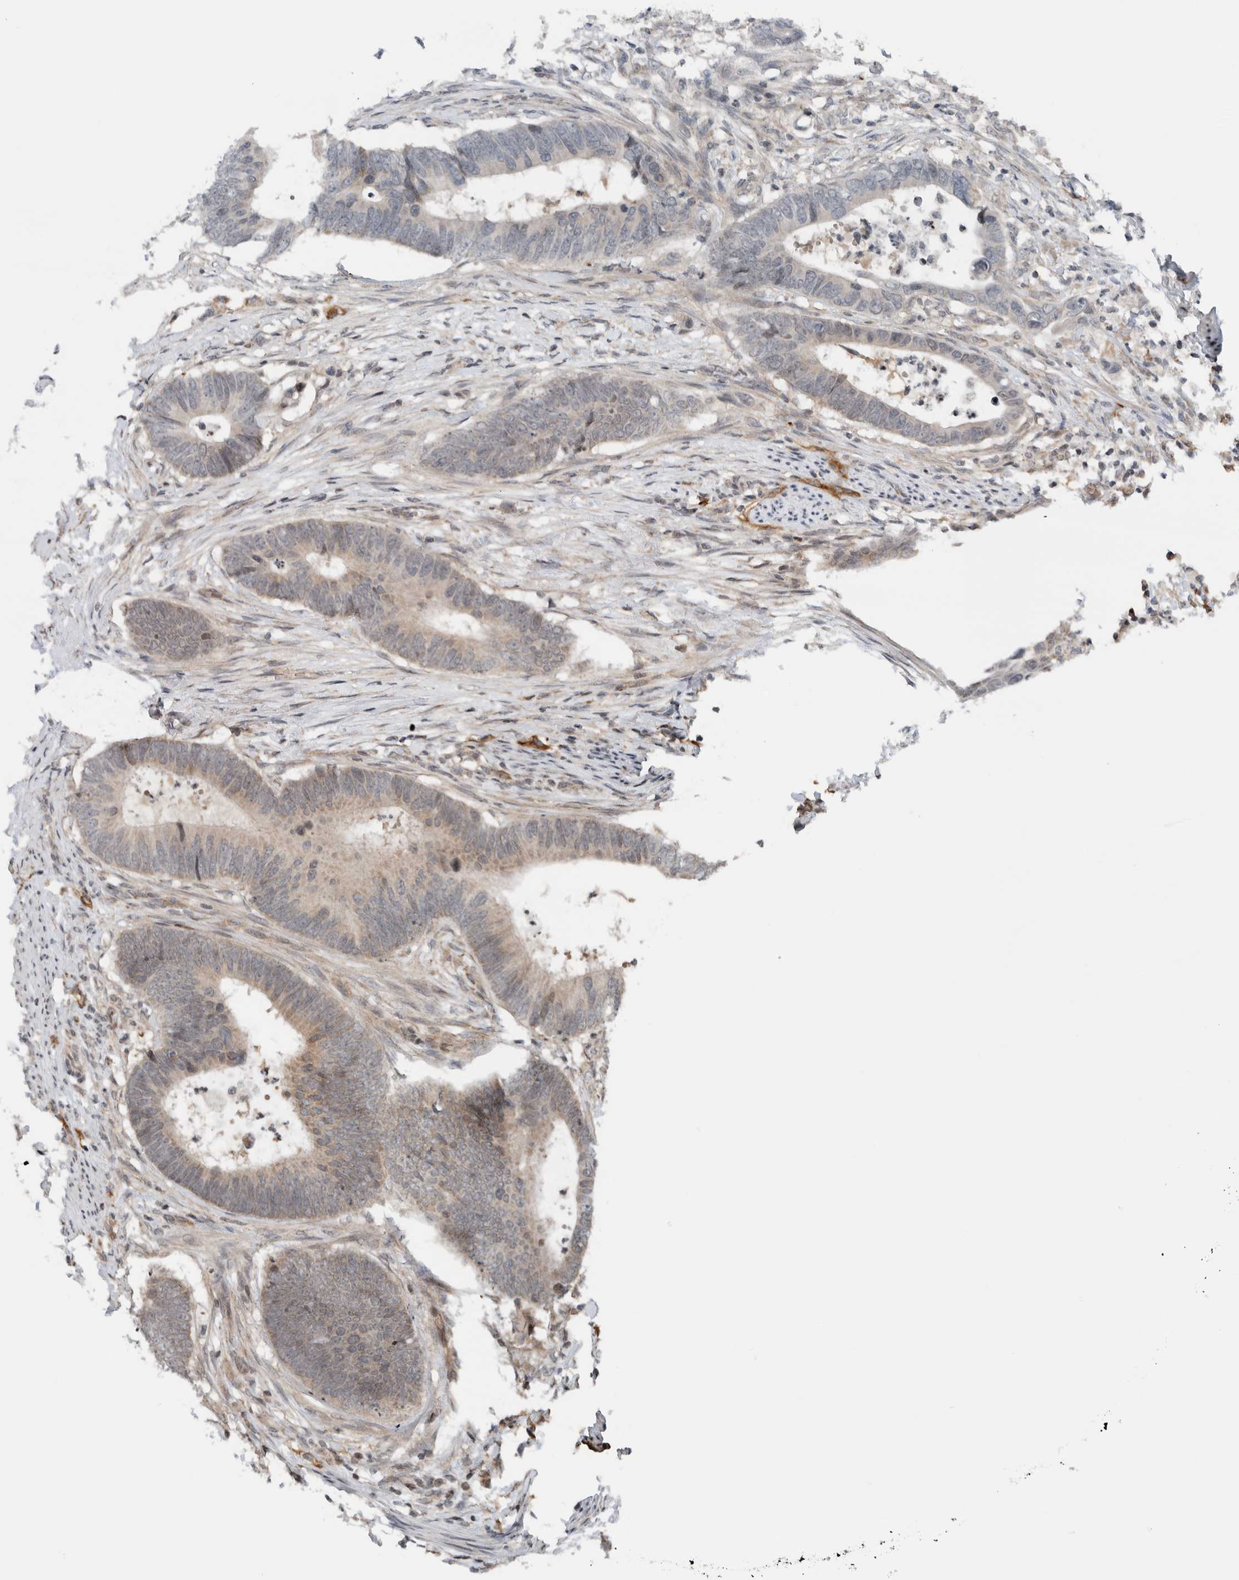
{"staining": {"intensity": "weak", "quantity": "25%-75%", "location": "cytoplasmic/membranous"}, "tissue": "colorectal cancer", "cell_type": "Tumor cells", "image_type": "cancer", "snomed": [{"axis": "morphology", "description": "Adenocarcinoma, NOS"}, {"axis": "topography", "description": "Colon"}], "caption": "A high-resolution photomicrograph shows immunohistochemistry (IHC) staining of colorectal cancer (adenocarcinoma), which exhibits weak cytoplasmic/membranous expression in about 25%-75% of tumor cells. The staining was performed using DAB (3,3'-diaminobenzidine) to visualize the protein expression in brown, while the nuclei were stained in blue with hematoxylin (Magnification: 20x).", "gene": "NPLOC4", "patient": {"sex": "male", "age": 56}}